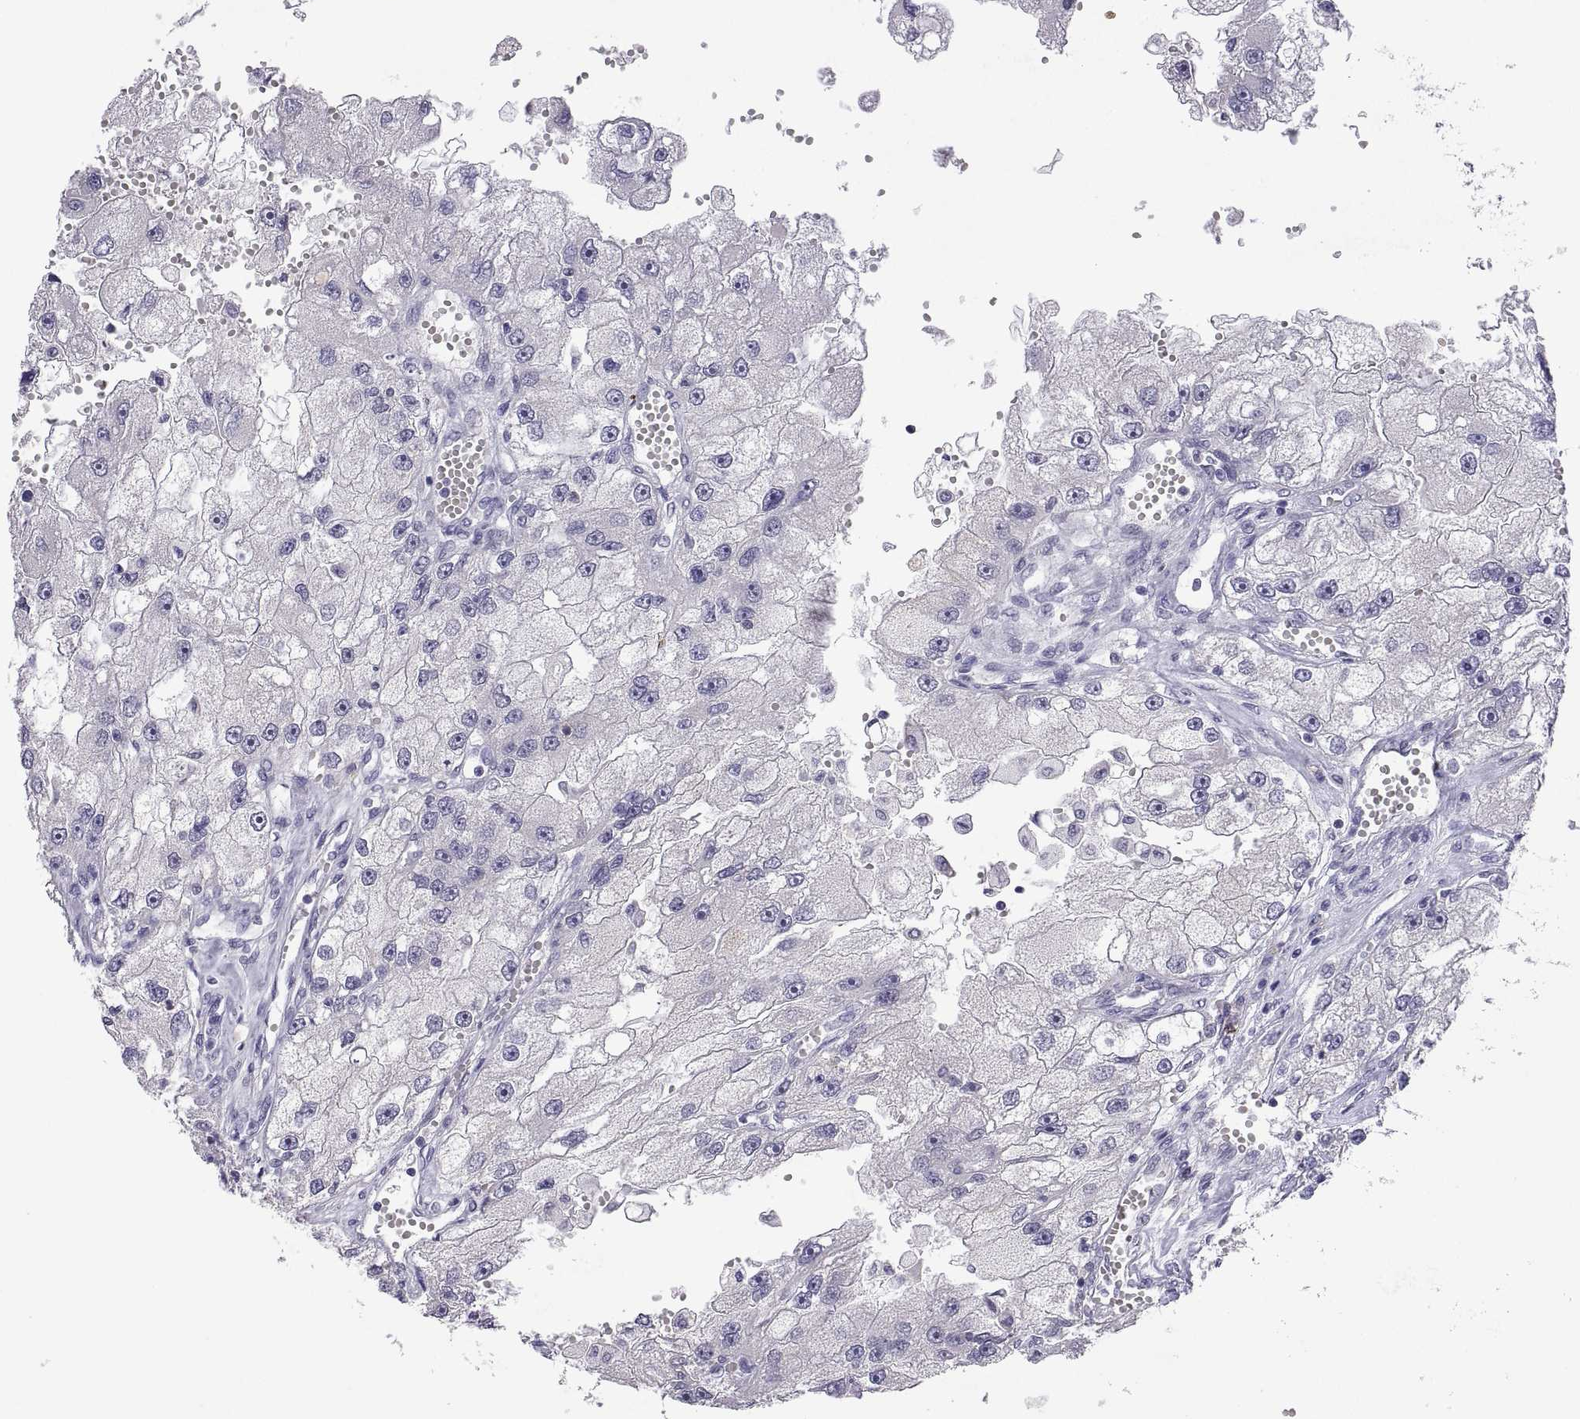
{"staining": {"intensity": "negative", "quantity": "none", "location": "none"}, "tissue": "renal cancer", "cell_type": "Tumor cells", "image_type": "cancer", "snomed": [{"axis": "morphology", "description": "Adenocarcinoma, NOS"}, {"axis": "topography", "description": "Kidney"}], "caption": "There is no significant positivity in tumor cells of renal adenocarcinoma. The staining was performed using DAB (3,3'-diaminobenzidine) to visualize the protein expression in brown, while the nuclei were stained in blue with hematoxylin (Magnification: 20x).", "gene": "MS4A1", "patient": {"sex": "male", "age": 63}}